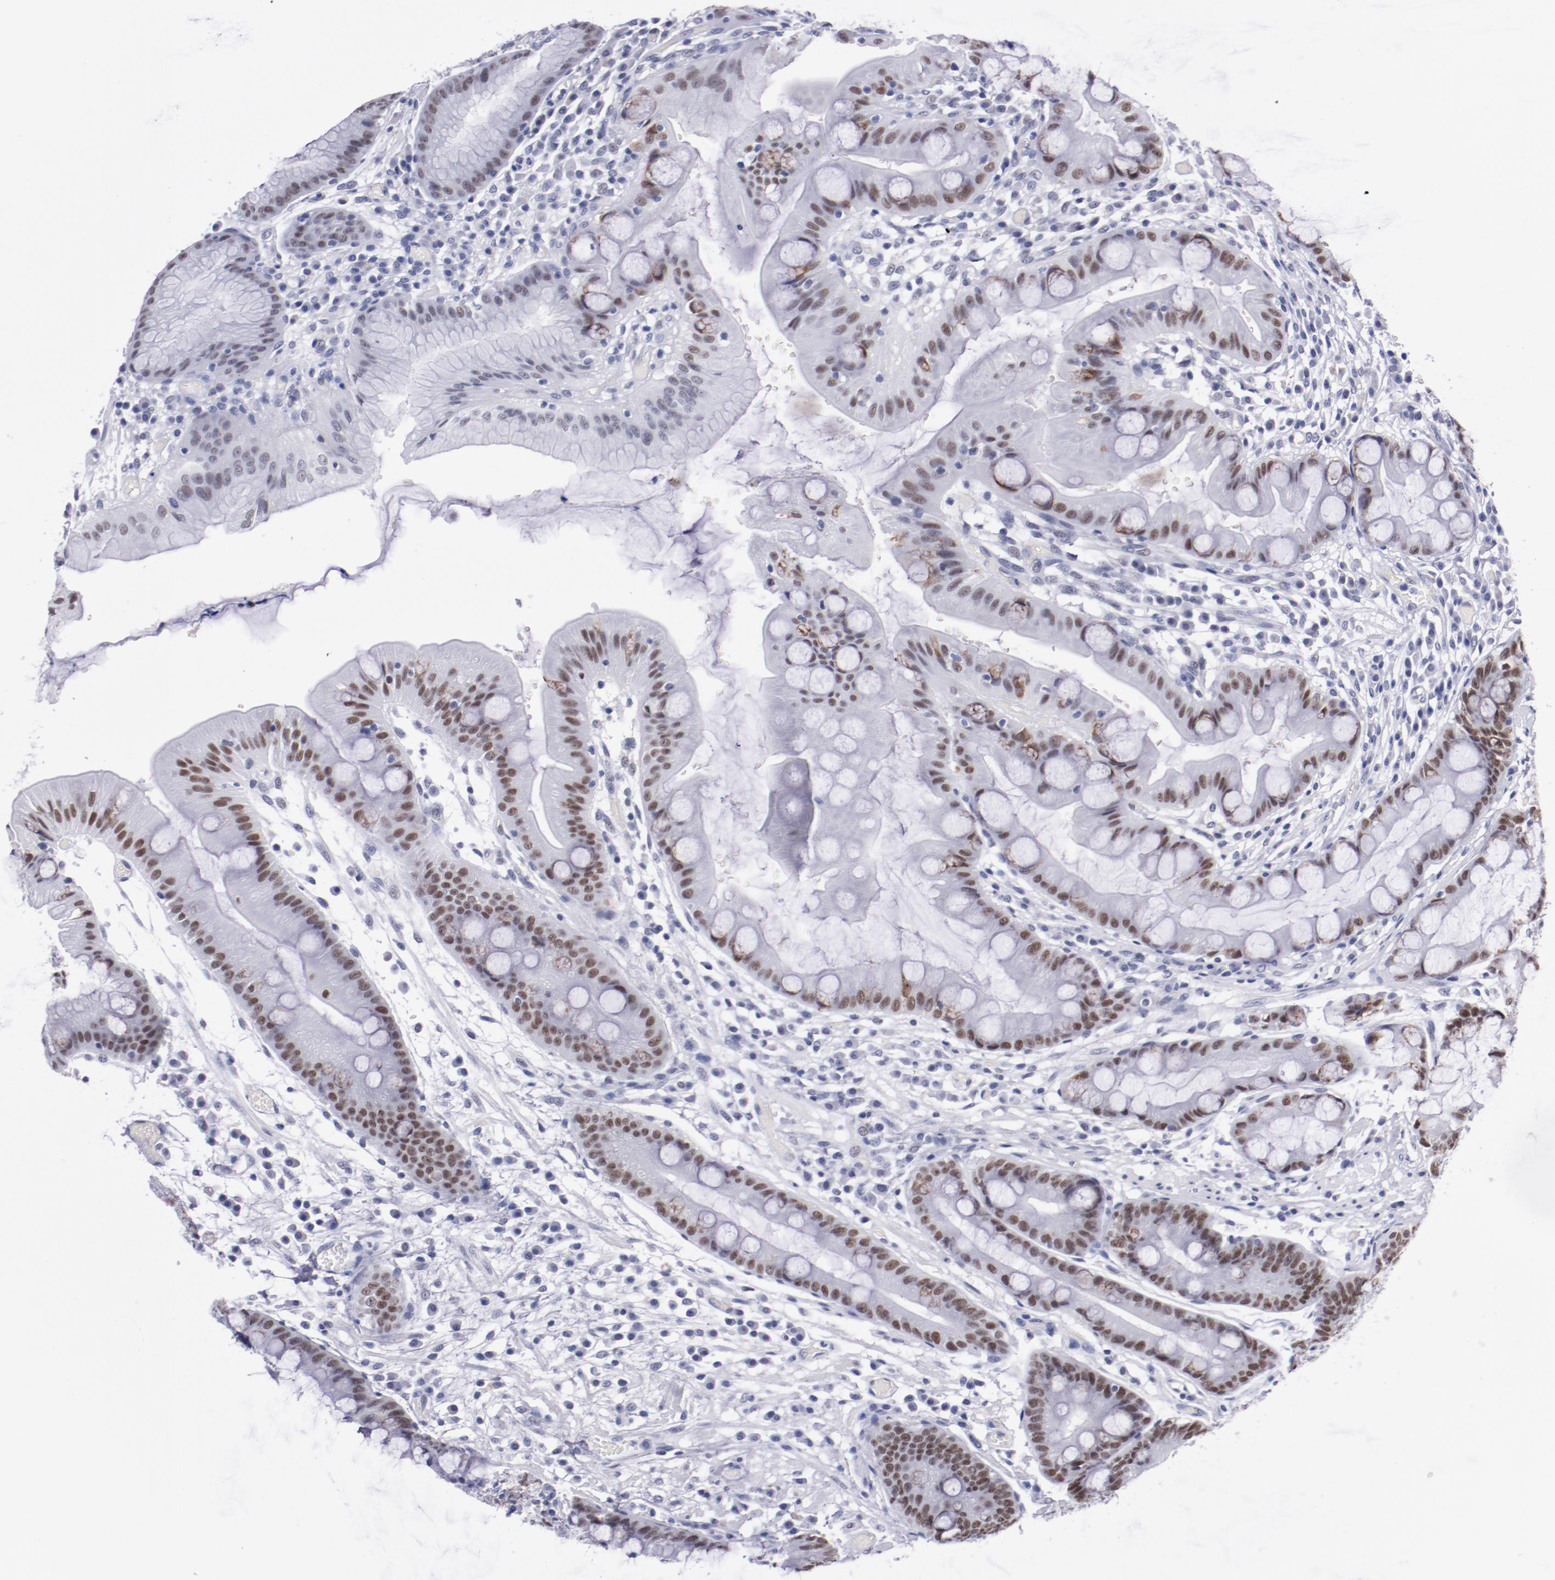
{"staining": {"intensity": "moderate", "quantity": ">75%", "location": "nuclear"}, "tissue": "stomach", "cell_type": "Glandular cells", "image_type": "normal", "snomed": [{"axis": "morphology", "description": "Normal tissue, NOS"}, {"axis": "morphology", "description": "Inflammation, NOS"}, {"axis": "topography", "description": "Stomach, lower"}], "caption": "A photomicrograph showing moderate nuclear expression in approximately >75% of glandular cells in benign stomach, as visualized by brown immunohistochemical staining.", "gene": "HNF1B", "patient": {"sex": "male", "age": 59}}